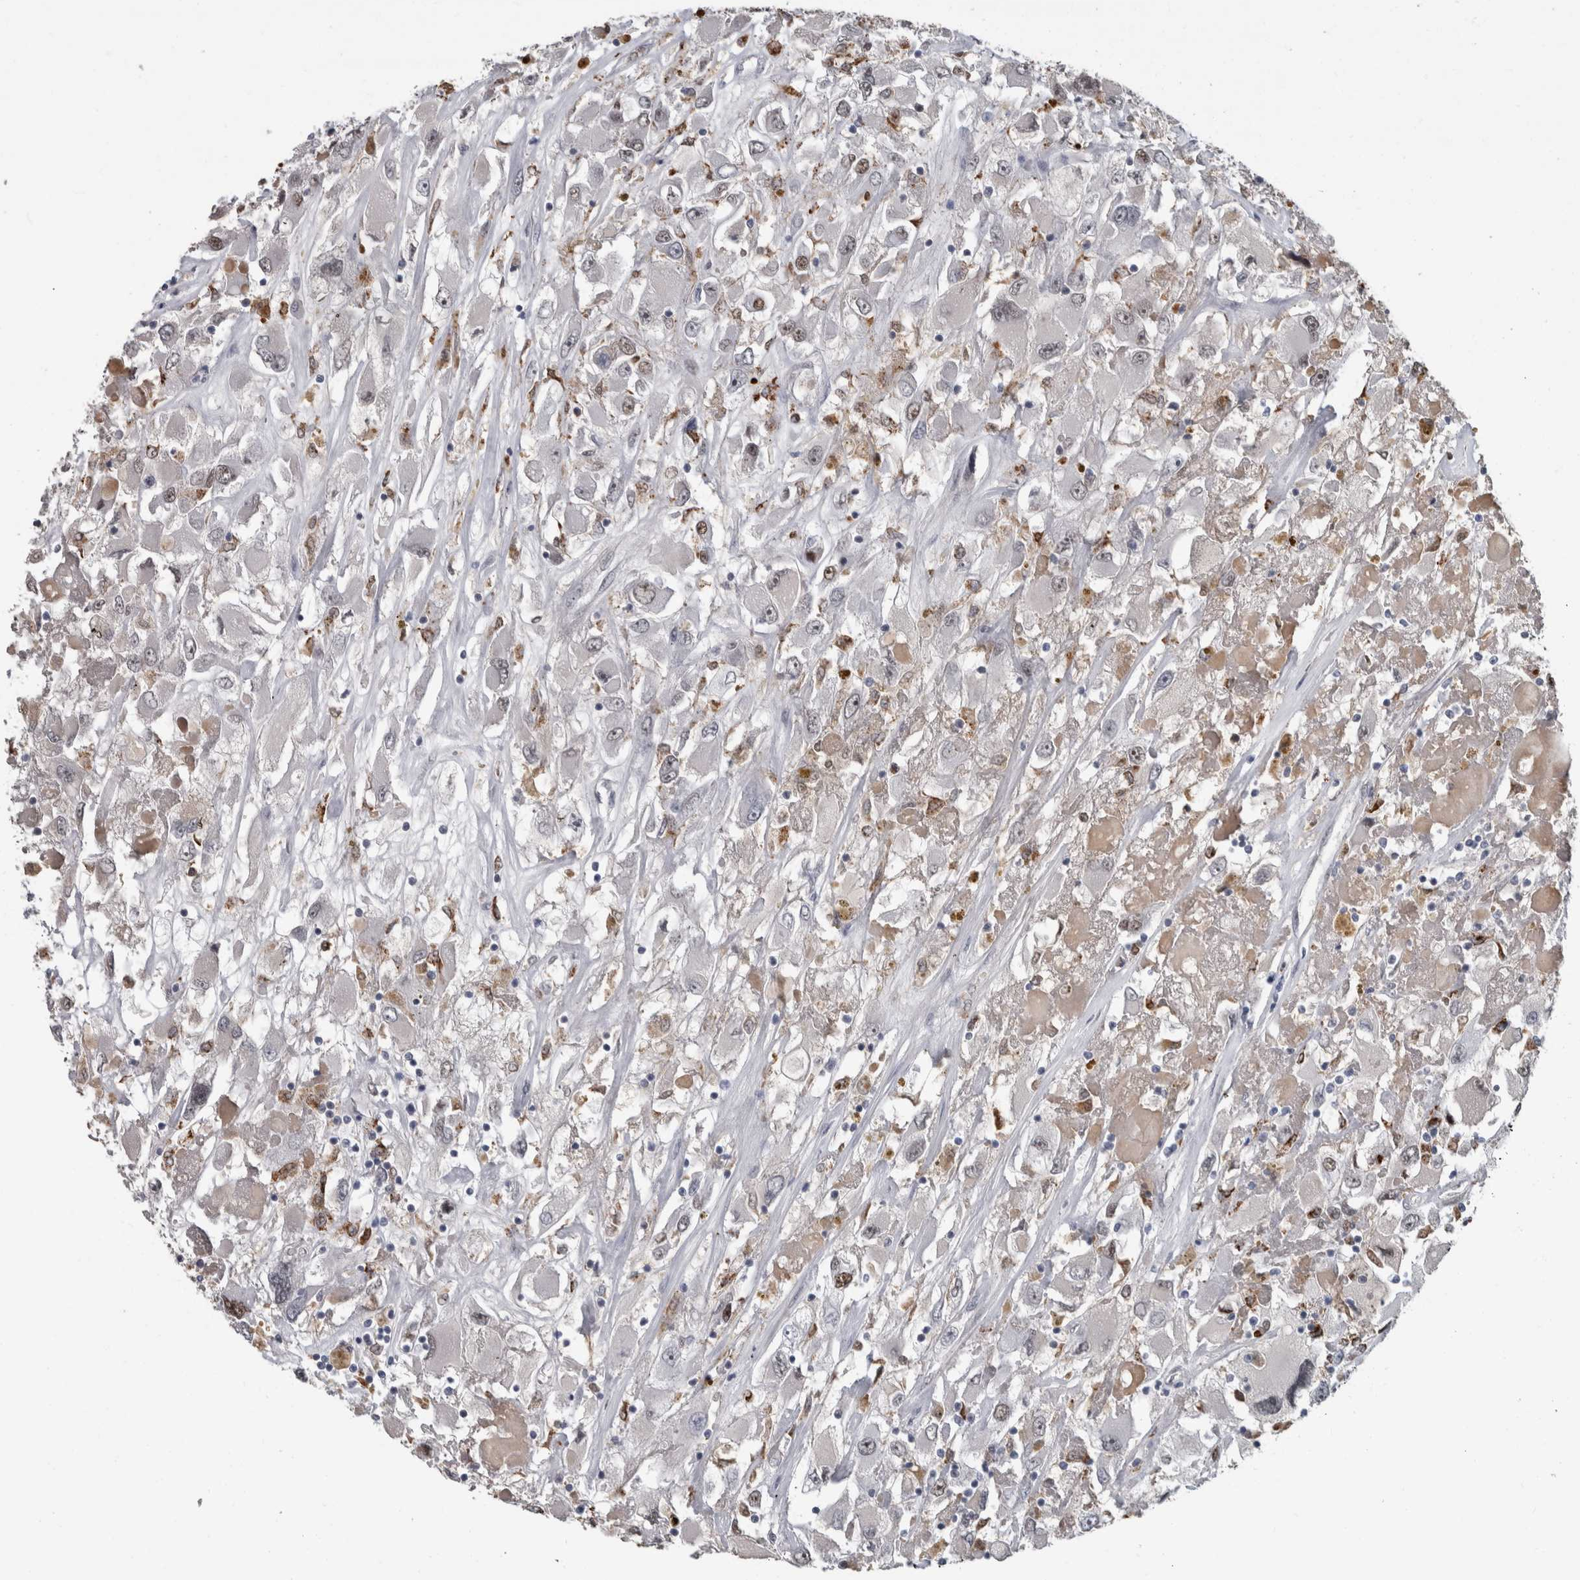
{"staining": {"intensity": "weak", "quantity": "<25%", "location": "nuclear"}, "tissue": "renal cancer", "cell_type": "Tumor cells", "image_type": "cancer", "snomed": [{"axis": "morphology", "description": "Adenocarcinoma, NOS"}, {"axis": "topography", "description": "Kidney"}], "caption": "Tumor cells show no significant positivity in renal cancer (adenocarcinoma).", "gene": "POLD2", "patient": {"sex": "female", "age": 52}}